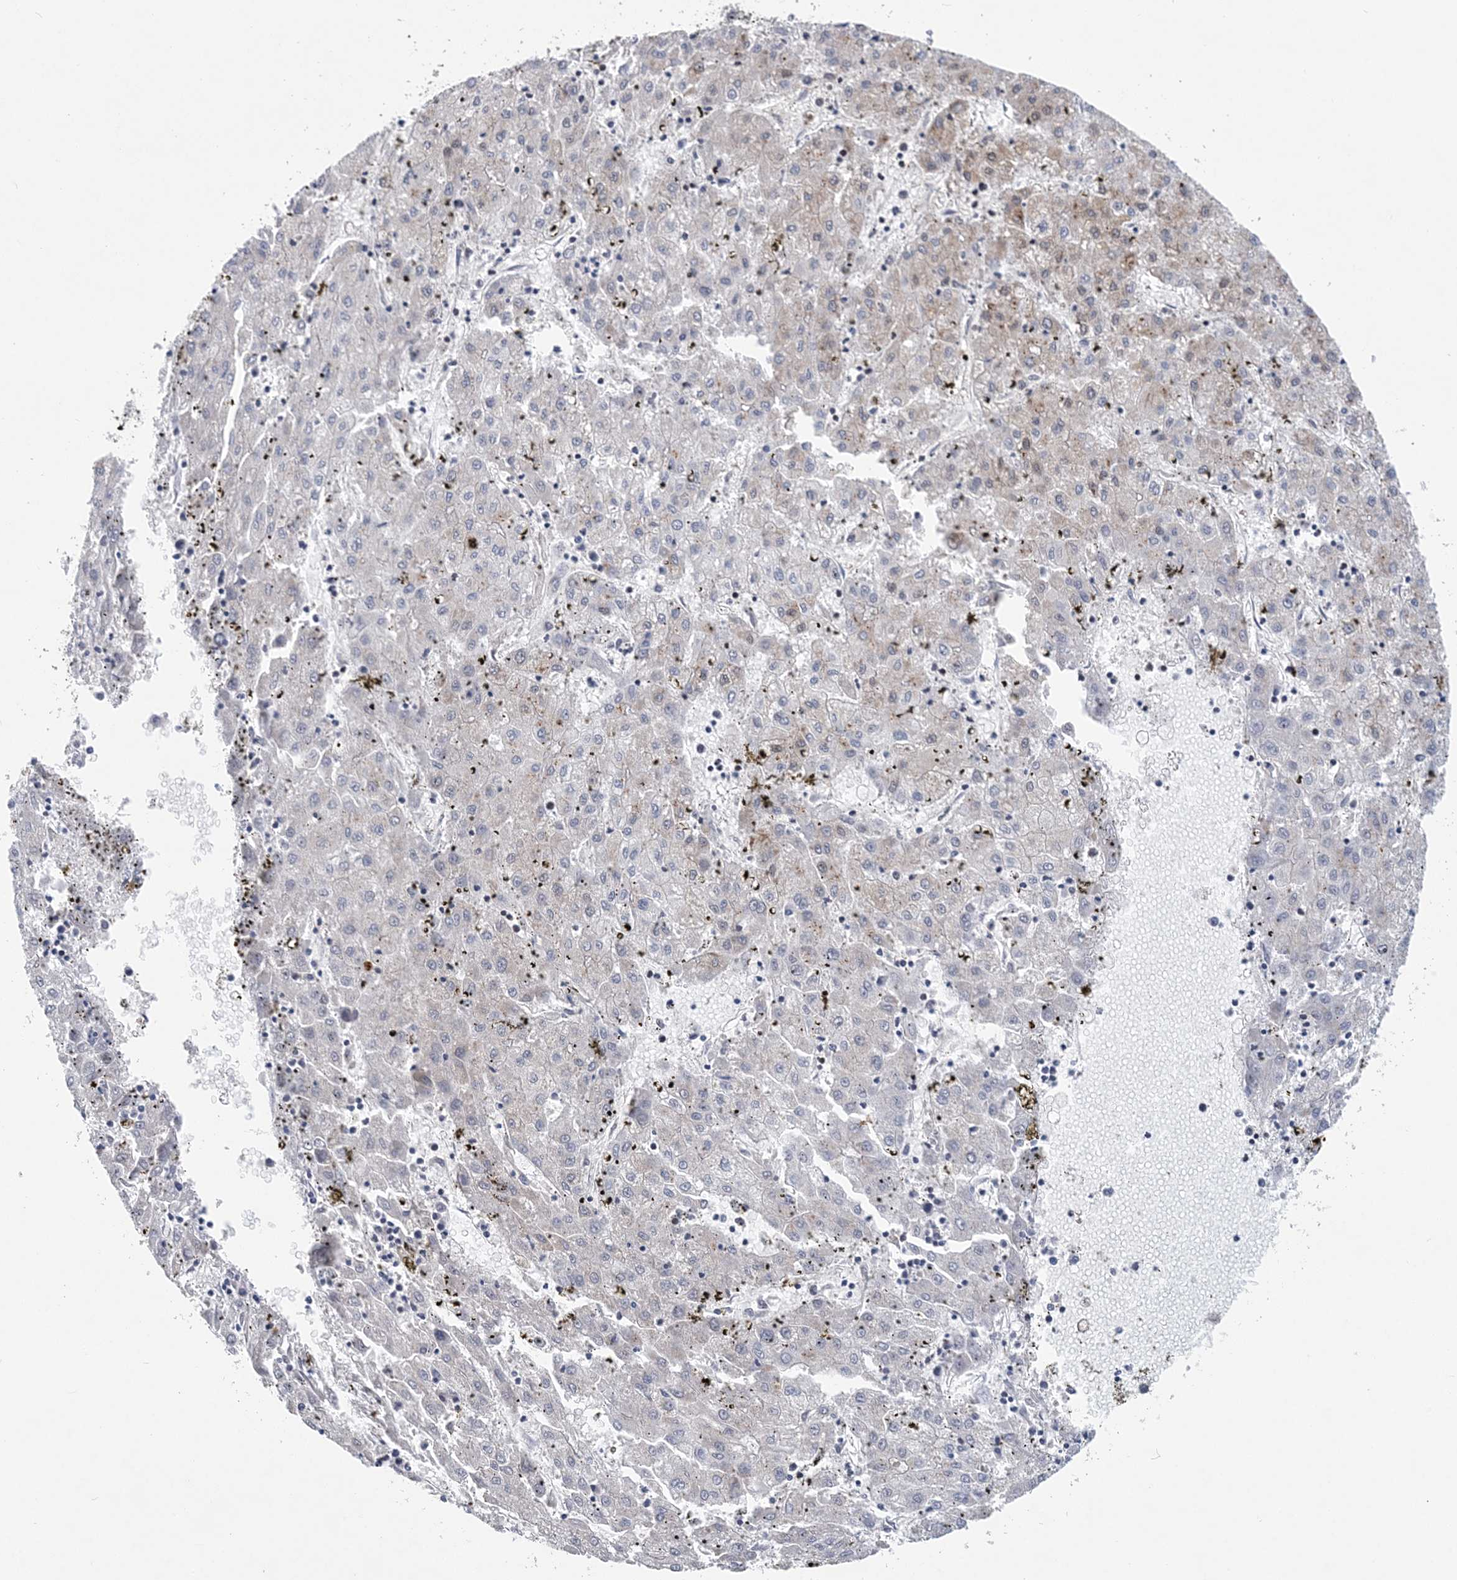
{"staining": {"intensity": "weak", "quantity": "<25%", "location": "cytoplasmic/membranous"}, "tissue": "liver cancer", "cell_type": "Tumor cells", "image_type": "cancer", "snomed": [{"axis": "morphology", "description": "Carcinoma, Hepatocellular, NOS"}, {"axis": "topography", "description": "Liver"}], "caption": "Histopathology image shows no significant protein staining in tumor cells of liver cancer. (Brightfield microscopy of DAB (3,3'-diaminobenzidine) immunohistochemistry at high magnification).", "gene": "CCDC152", "patient": {"sex": "male", "age": 72}}